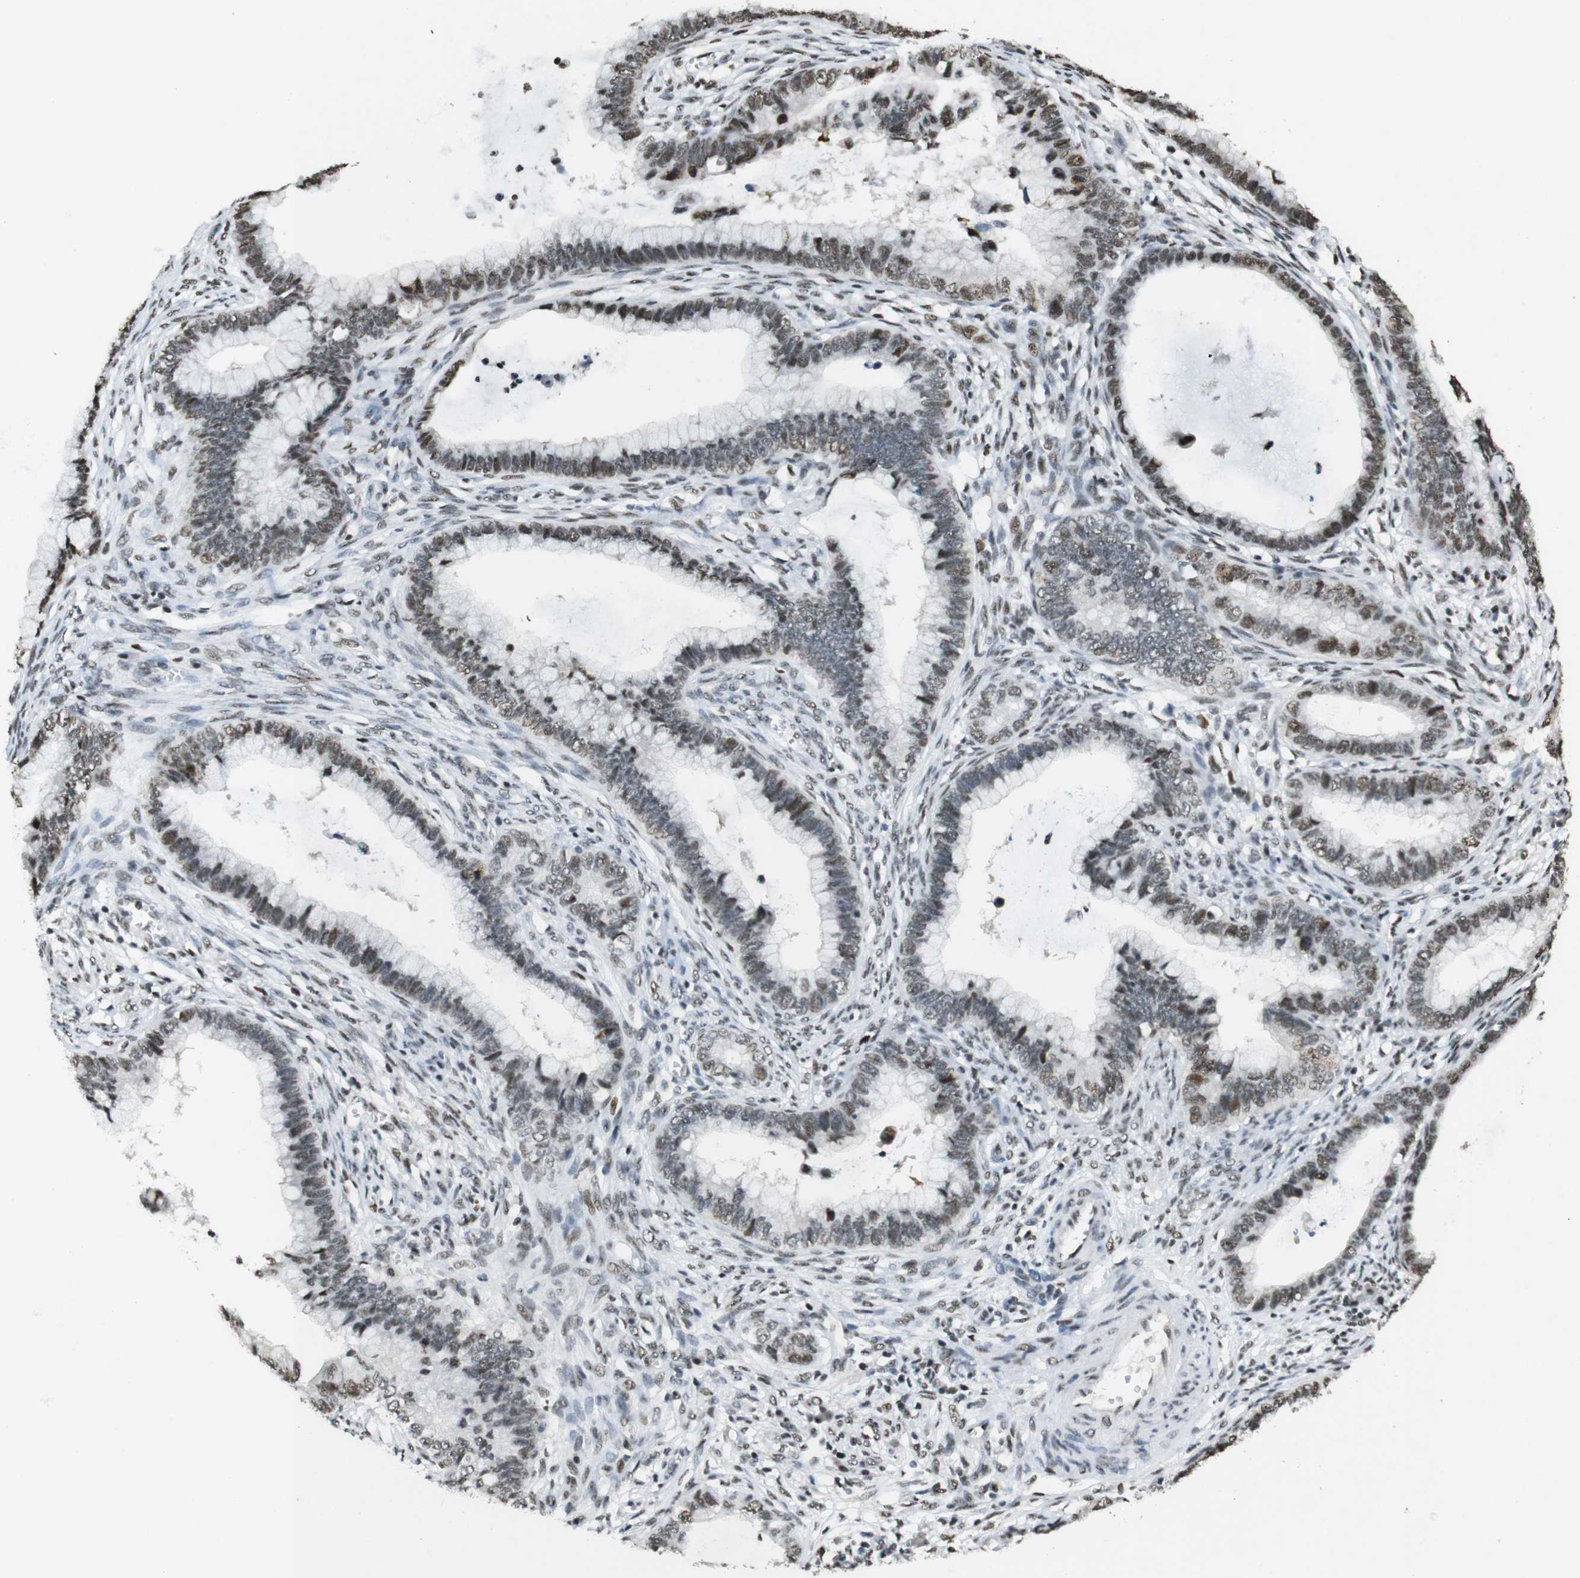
{"staining": {"intensity": "weak", "quantity": ">75%", "location": "nuclear"}, "tissue": "cervical cancer", "cell_type": "Tumor cells", "image_type": "cancer", "snomed": [{"axis": "morphology", "description": "Adenocarcinoma, NOS"}, {"axis": "topography", "description": "Cervix"}], "caption": "Immunohistochemistry (IHC) image of neoplastic tissue: cervical cancer (adenocarcinoma) stained using immunohistochemistry (IHC) demonstrates low levels of weak protein expression localized specifically in the nuclear of tumor cells, appearing as a nuclear brown color.", "gene": "CSNK2B", "patient": {"sex": "female", "age": 44}}